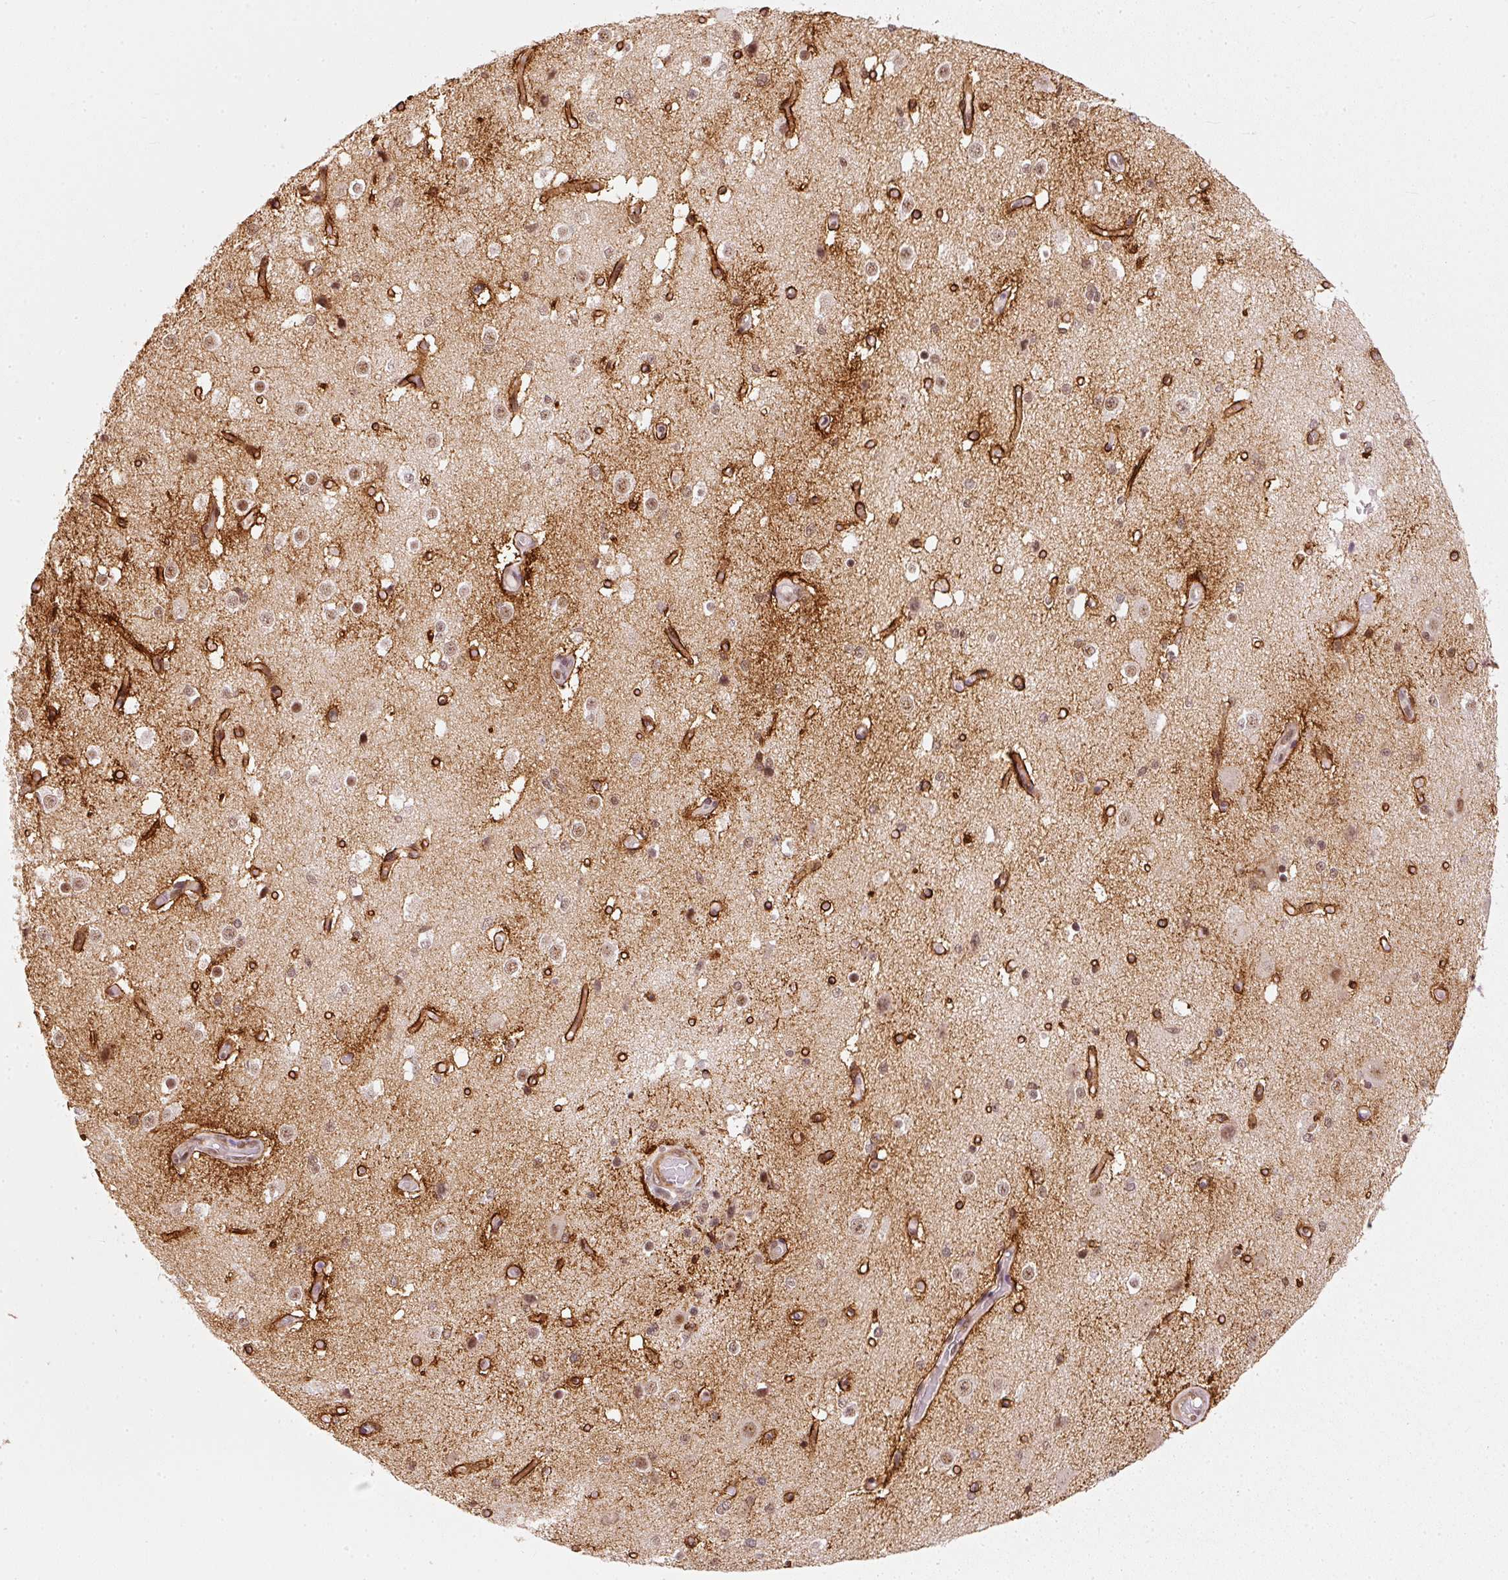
{"staining": {"intensity": "moderate", "quantity": "25%-75%", "location": "cytoplasmic/membranous"}, "tissue": "cerebral cortex", "cell_type": "Endothelial cells", "image_type": "normal", "snomed": [{"axis": "morphology", "description": "Normal tissue, NOS"}, {"axis": "morphology", "description": "Inflammation, NOS"}, {"axis": "topography", "description": "Cerebral cortex"}], "caption": "Immunohistochemical staining of normal cerebral cortex displays 25%-75% levels of moderate cytoplasmic/membranous protein staining in approximately 25%-75% of endothelial cells.", "gene": "THOC6", "patient": {"sex": "male", "age": 6}}